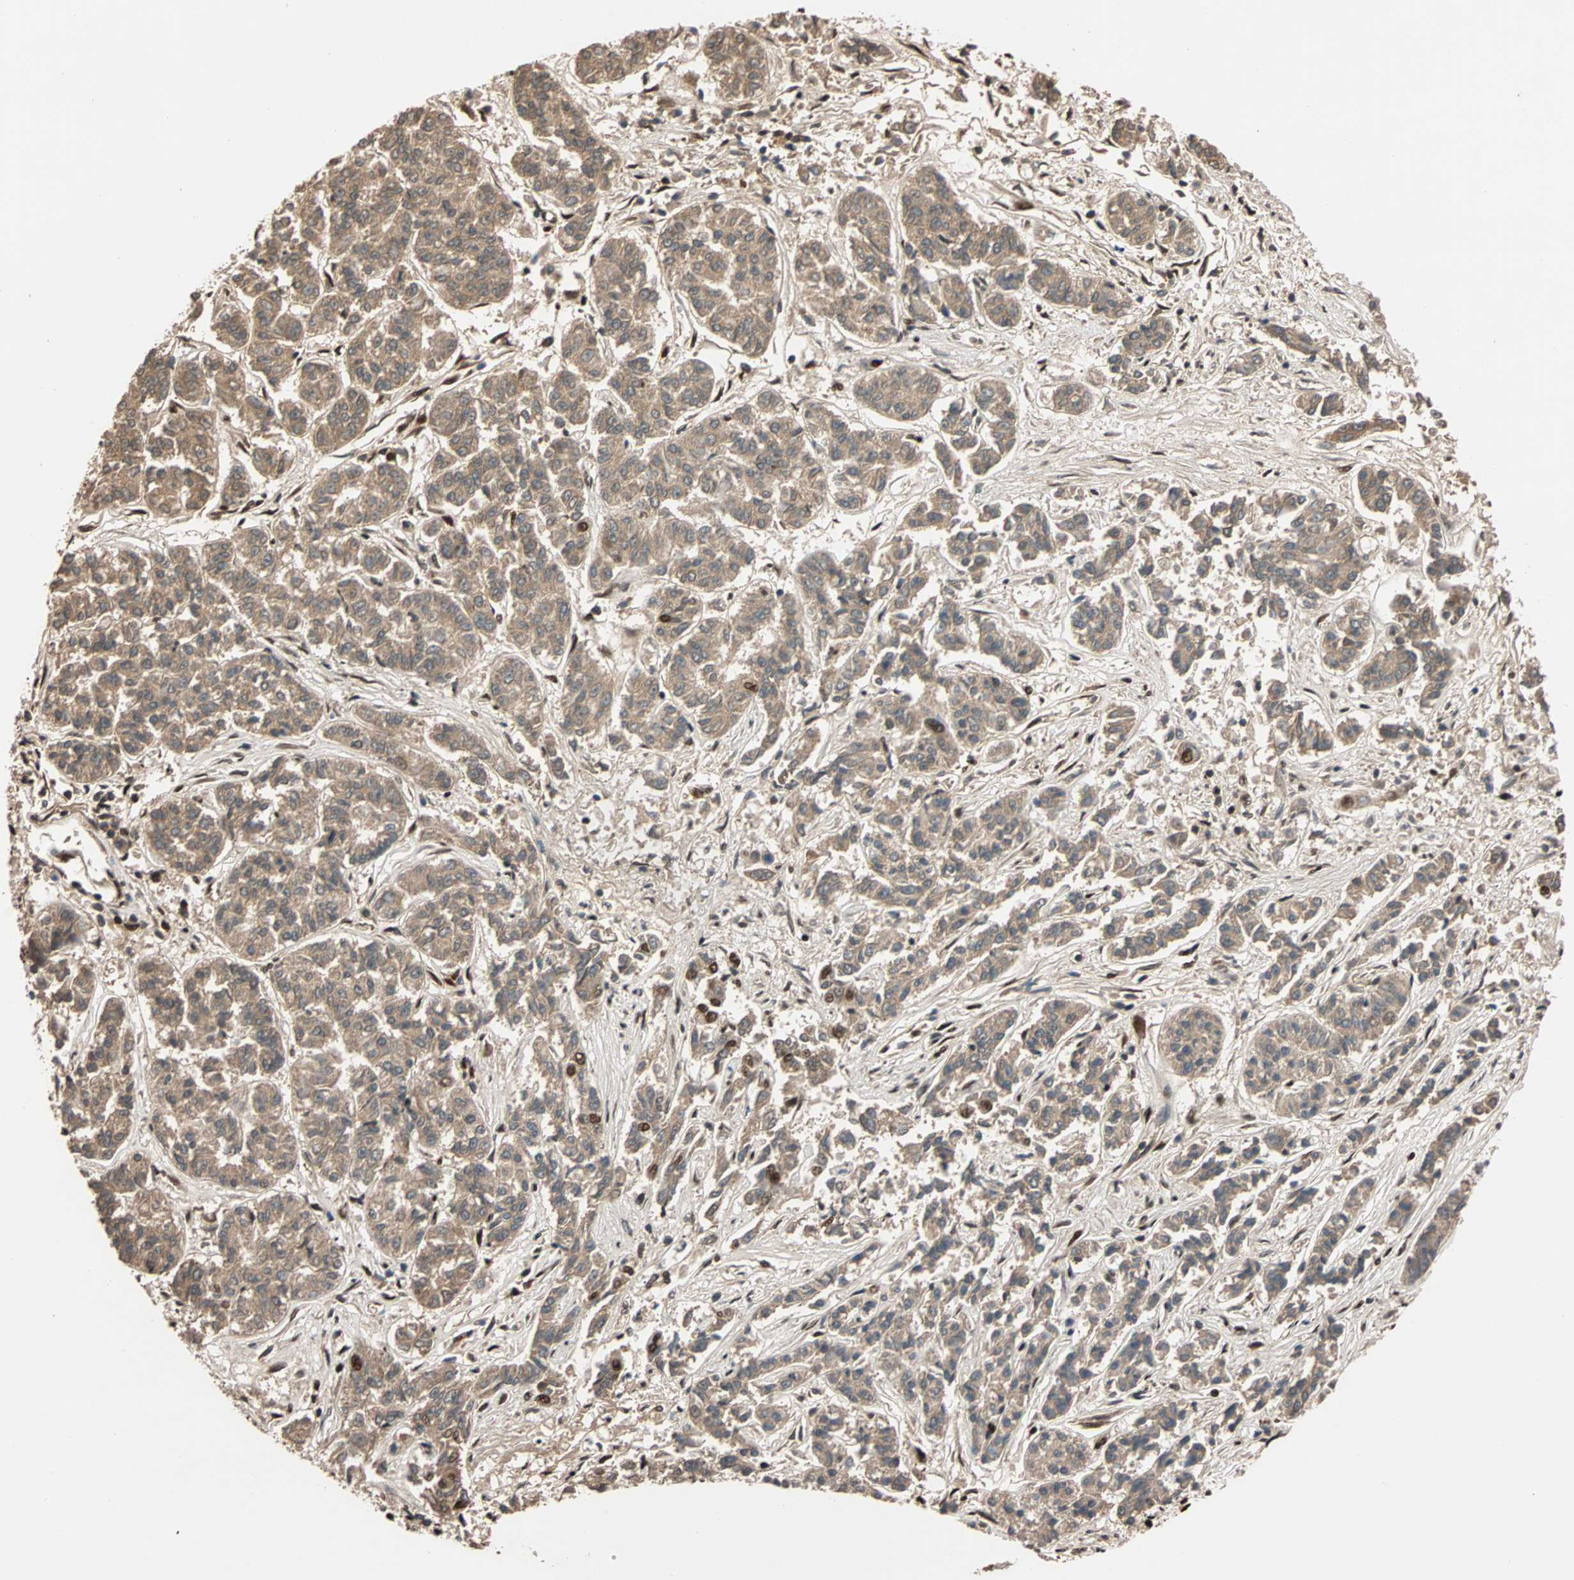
{"staining": {"intensity": "moderate", "quantity": ">75%", "location": "cytoplasmic/membranous"}, "tissue": "lung cancer", "cell_type": "Tumor cells", "image_type": "cancer", "snomed": [{"axis": "morphology", "description": "Adenocarcinoma, NOS"}, {"axis": "topography", "description": "Lung"}], "caption": "Immunohistochemistry (IHC) staining of adenocarcinoma (lung), which shows medium levels of moderate cytoplasmic/membranous expression in about >75% of tumor cells indicating moderate cytoplasmic/membranous protein staining. The staining was performed using DAB (brown) for protein detection and nuclei were counterstained in hematoxylin (blue).", "gene": "ILF2", "patient": {"sex": "male", "age": 84}}